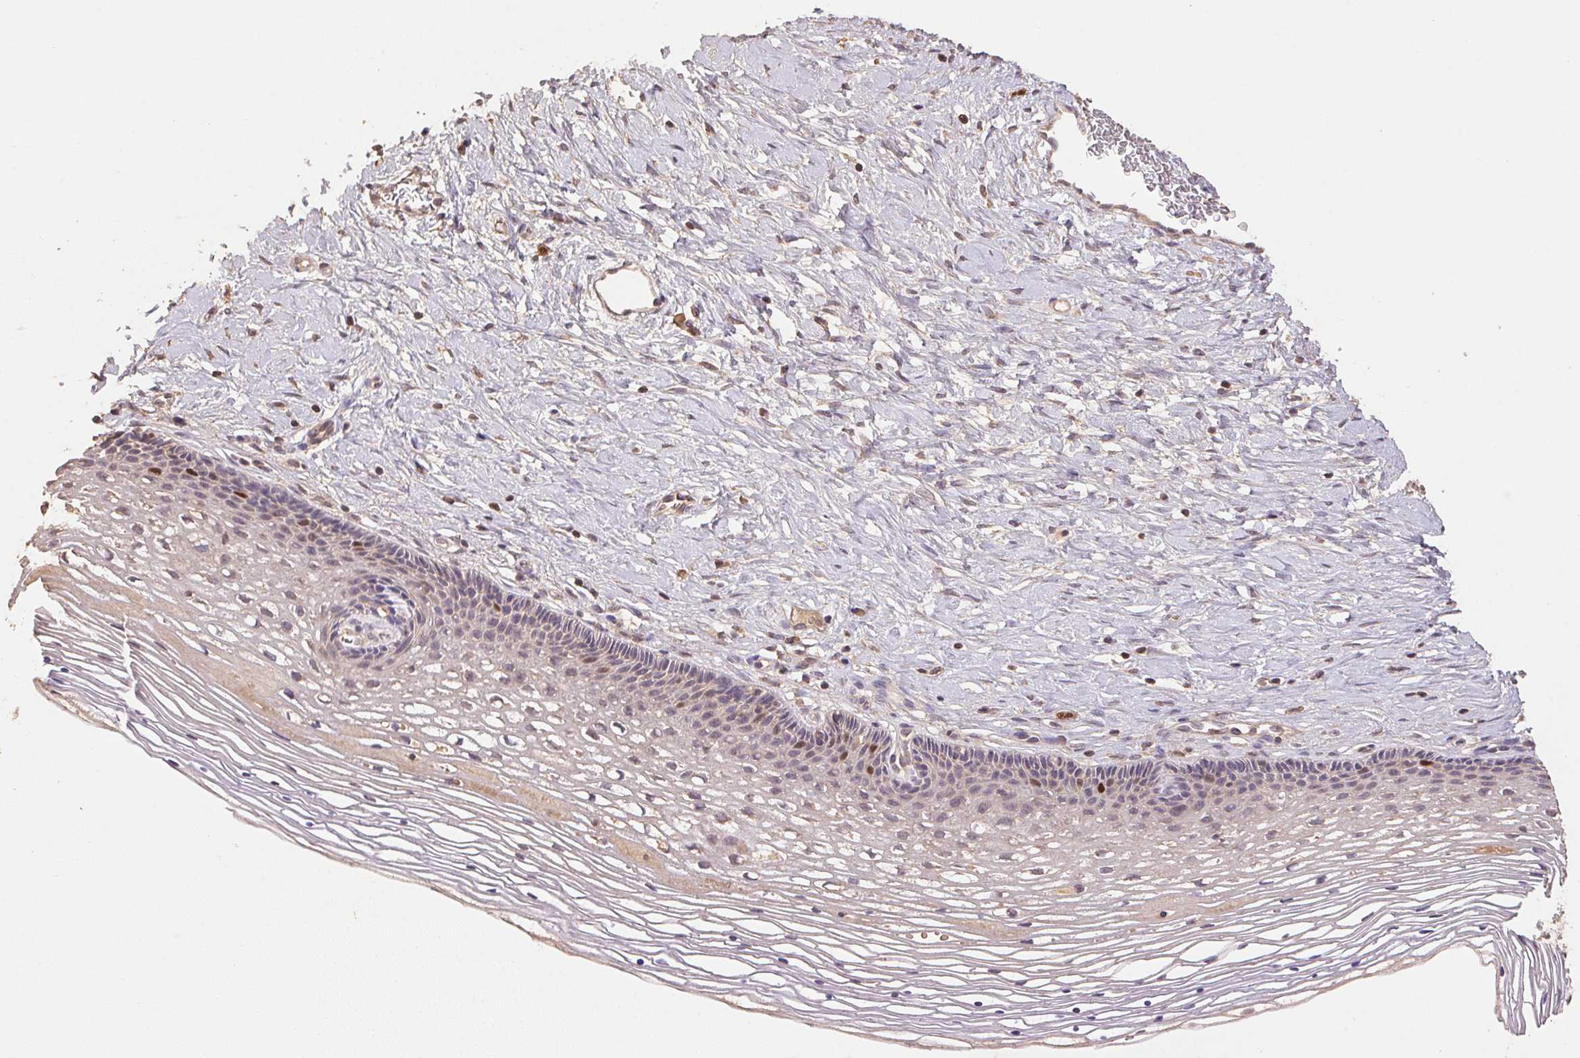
{"staining": {"intensity": "negative", "quantity": "none", "location": "none"}, "tissue": "cervix", "cell_type": "Glandular cells", "image_type": "normal", "snomed": [{"axis": "morphology", "description": "Normal tissue, NOS"}, {"axis": "topography", "description": "Cervix"}], "caption": "This is an immunohistochemistry histopathology image of benign cervix. There is no staining in glandular cells.", "gene": "CENPF", "patient": {"sex": "female", "age": 34}}